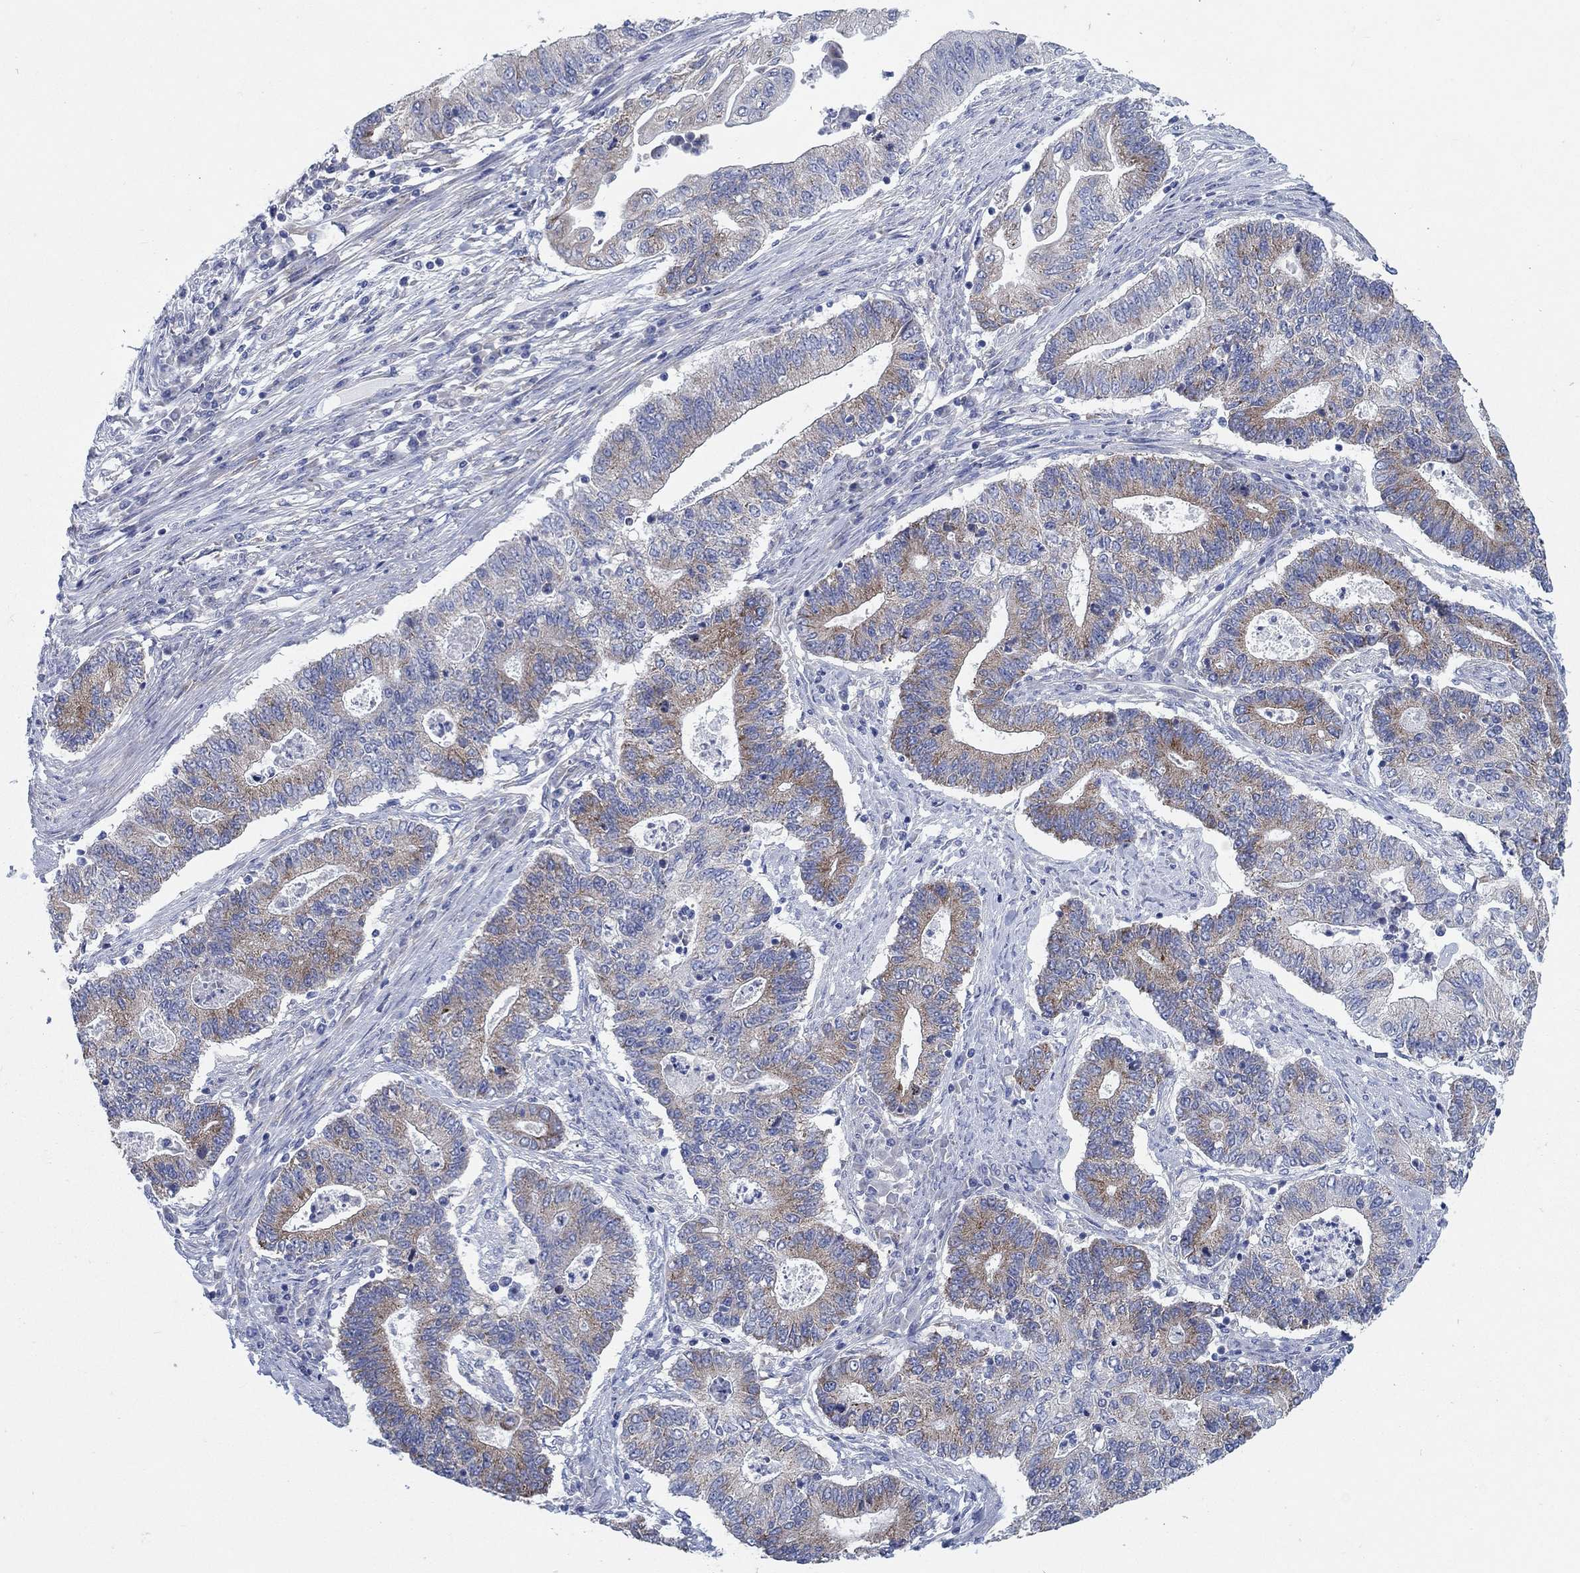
{"staining": {"intensity": "strong", "quantity": "<25%", "location": "cytoplasmic/membranous"}, "tissue": "endometrial cancer", "cell_type": "Tumor cells", "image_type": "cancer", "snomed": [{"axis": "morphology", "description": "Adenocarcinoma, NOS"}, {"axis": "topography", "description": "Uterus"}, {"axis": "topography", "description": "Endometrium"}], "caption": "A histopathology image of human endometrial cancer stained for a protein exhibits strong cytoplasmic/membranous brown staining in tumor cells. (DAB (3,3'-diaminobenzidine) = brown stain, brightfield microscopy at high magnification).", "gene": "TMEM59", "patient": {"sex": "female", "age": 54}}